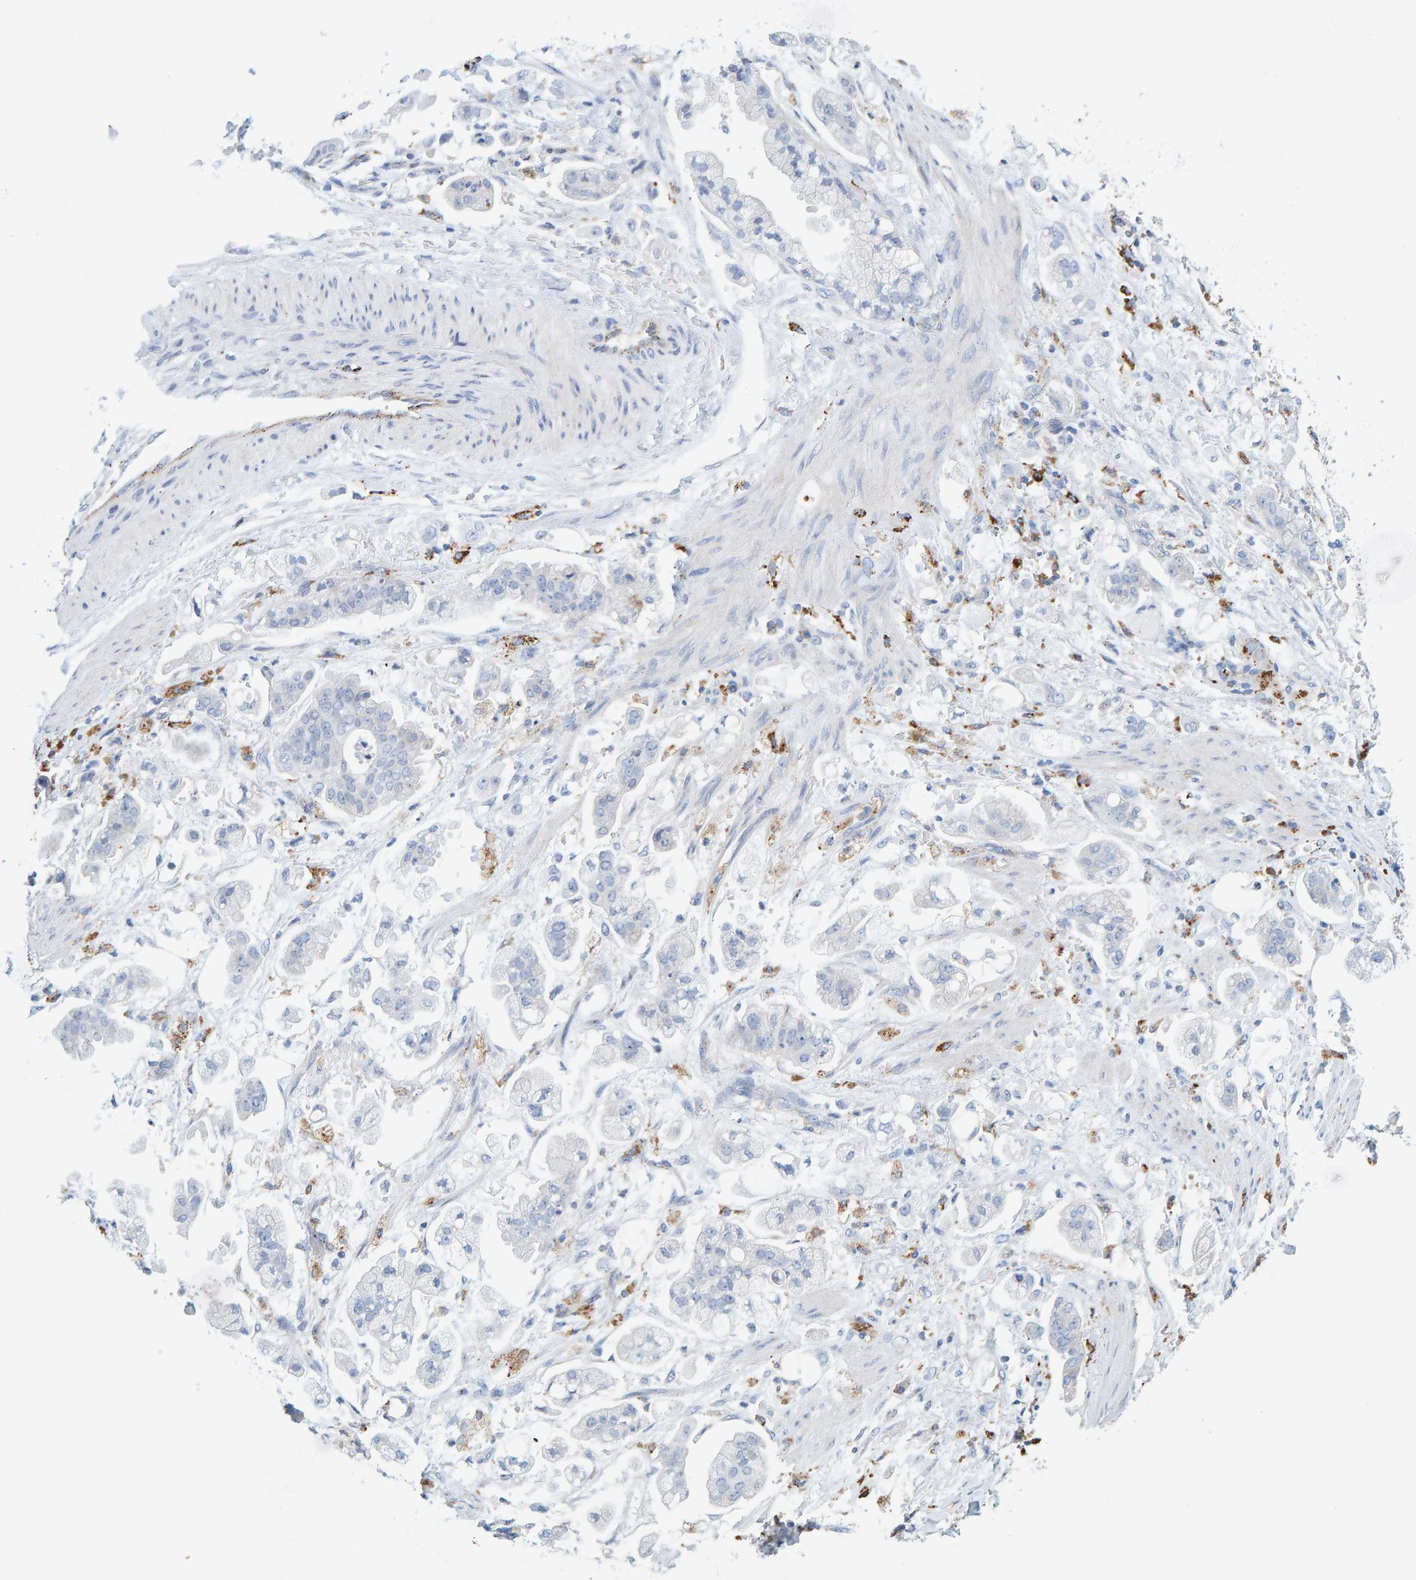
{"staining": {"intensity": "negative", "quantity": "none", "location": "none"}, "tissue": "stomach cancer", "cell_type": "Tumor cells", "image_type": "cancer", "snomed": [{"axis": "morphology", "description": "Adenocarcinoma, NOS"}, {"axis": "topography", "description": "Stomach"}], "caption": "High magnification brightfield microscopy of stomach adenocarcinoma stained with DAB (brown) and counterstained with hematoxylin (blue): tumor cells show no significant positivity.", "gene": "BIN3", "patient": {"sex": "male", "age": 62}}